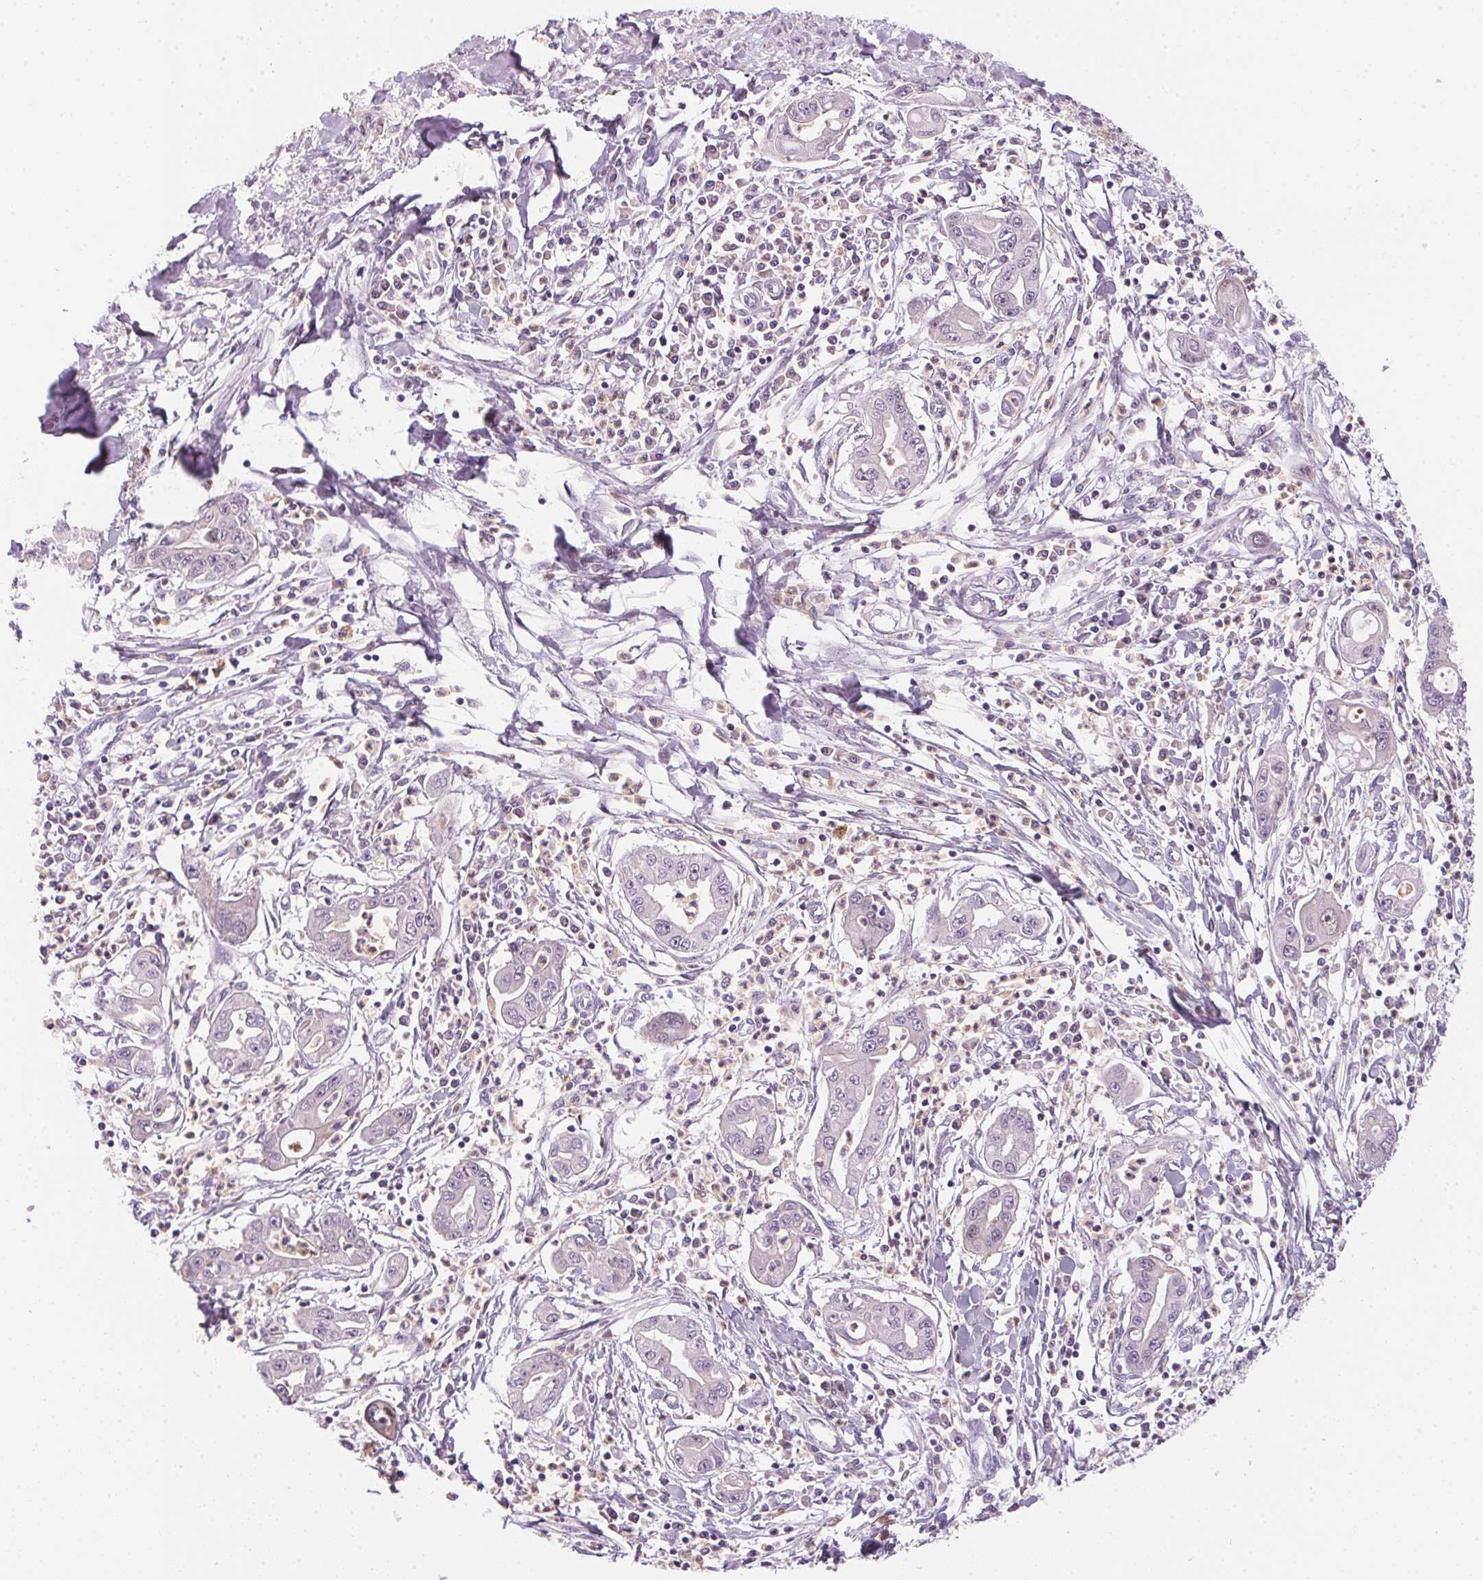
{"staining": {"intensity": "negative", "quantity": "none", "location": "none"}, "tissue": "pancreatic cancer", "cell_type": "Tumor cells", "image_type": "cancer", "snomed": [{"axis": "morphology", "description": "Adenocarcinoma, NOS"}, {"axis": "topography", "description": "Pancreas"}], "caption": "High power microscopy histopathology image of an IHC photomicrograph of adenocarcinoma (pancreatic), revealing no significant staining in tumor cells.", "gene": "ECPAS", "patient": {"sex": "male", "age": 72}}